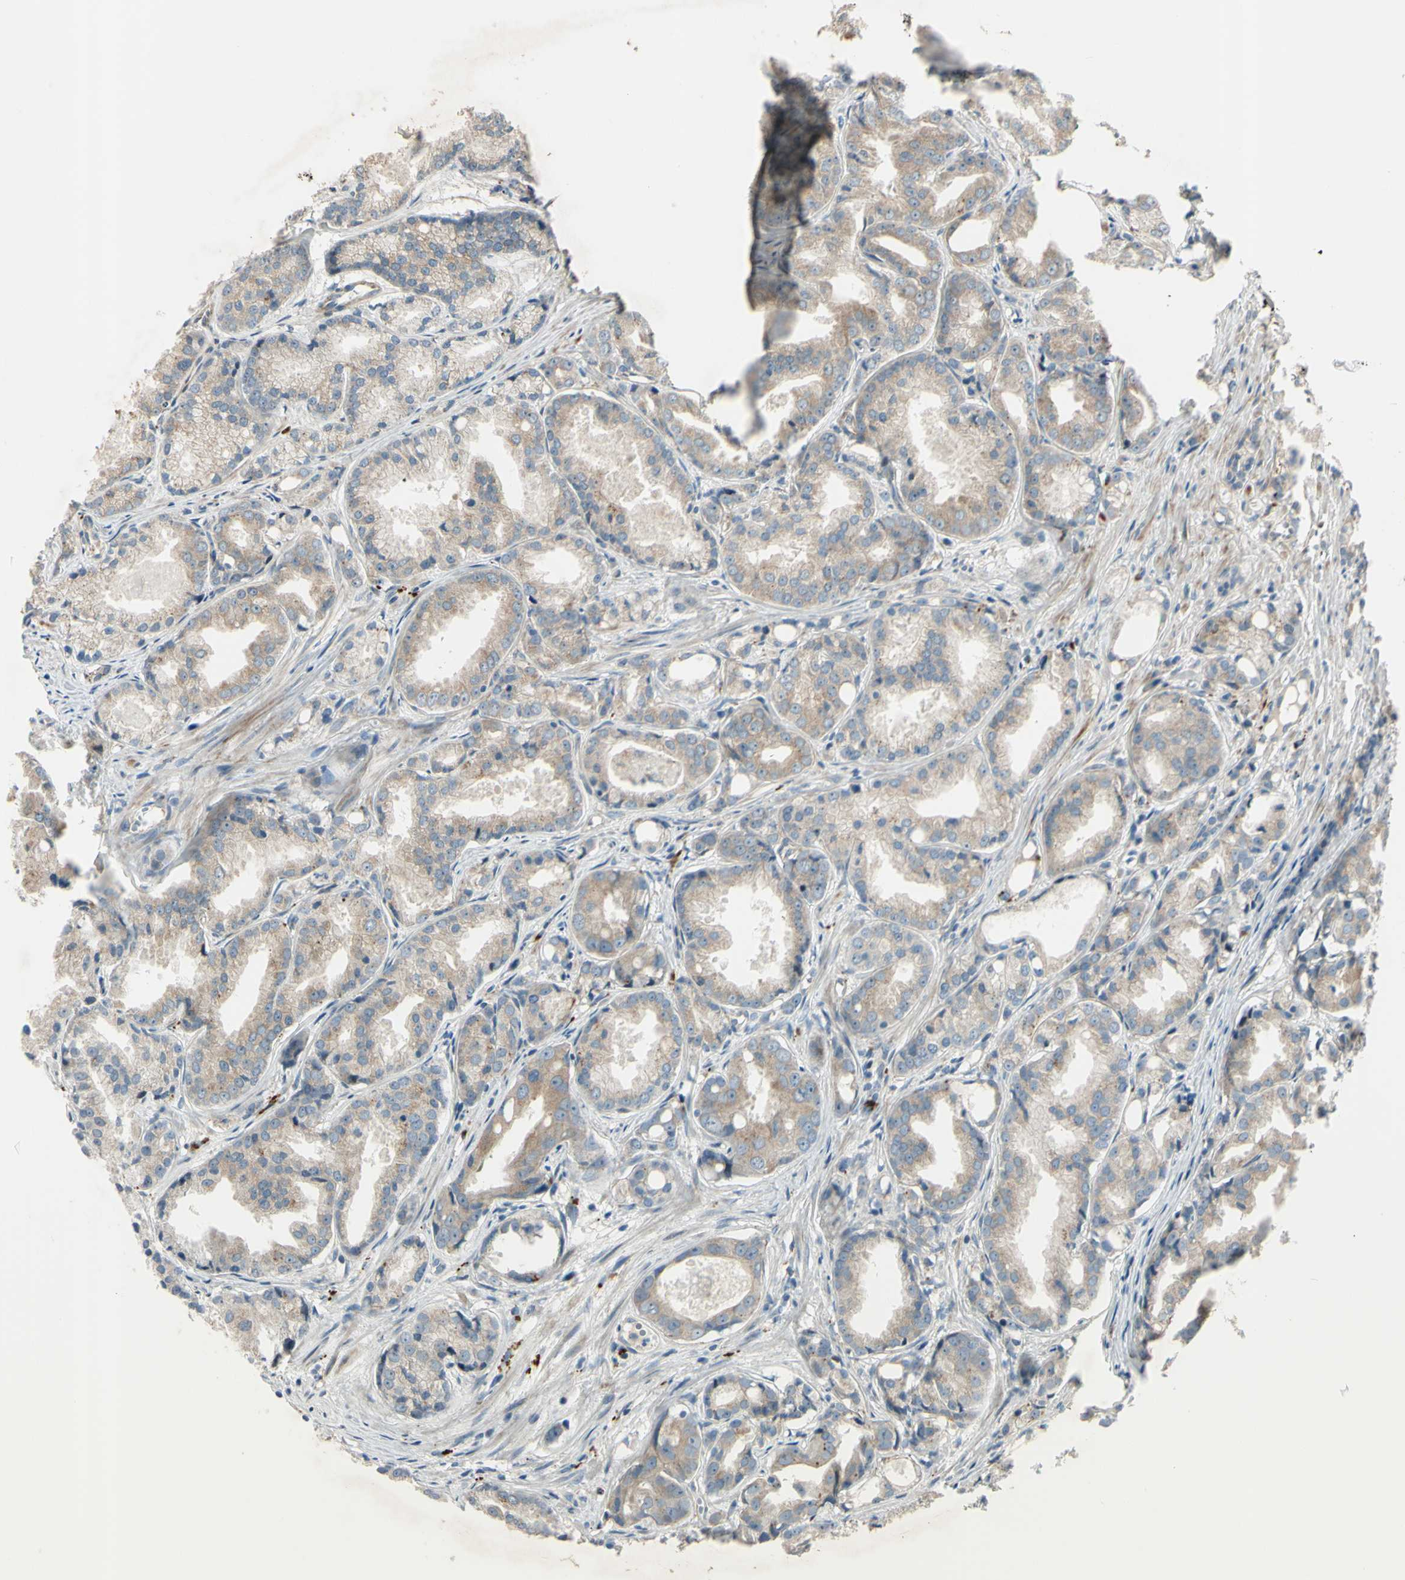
{"staining": {"intensity": "weak", "quantity": ">75%", "location": "cytoplasmic/membranous"}, "tissue": "prostate cancer", "cell_type": "Tumor cells", "image_type": "cancer", "snomed": [{"axis": "morphology", "description": "Adenocarcinoma, Low grade"}, {"axis": "topography", "description": "Prostate"}], "caption": "A histopathology image of human low-grade adenocarcinoma (prostate) stained for a protein displays weak cytoplasmic/membranous brown staining in tumor cells. The staining was performed using DAB to visualize the protein expression in brown, while the nuclei were stained in blue with hematoxylin (Magnification: 20x).", "gene": "NDFIP1", "patient": {"sex": "male", "age": 72}}